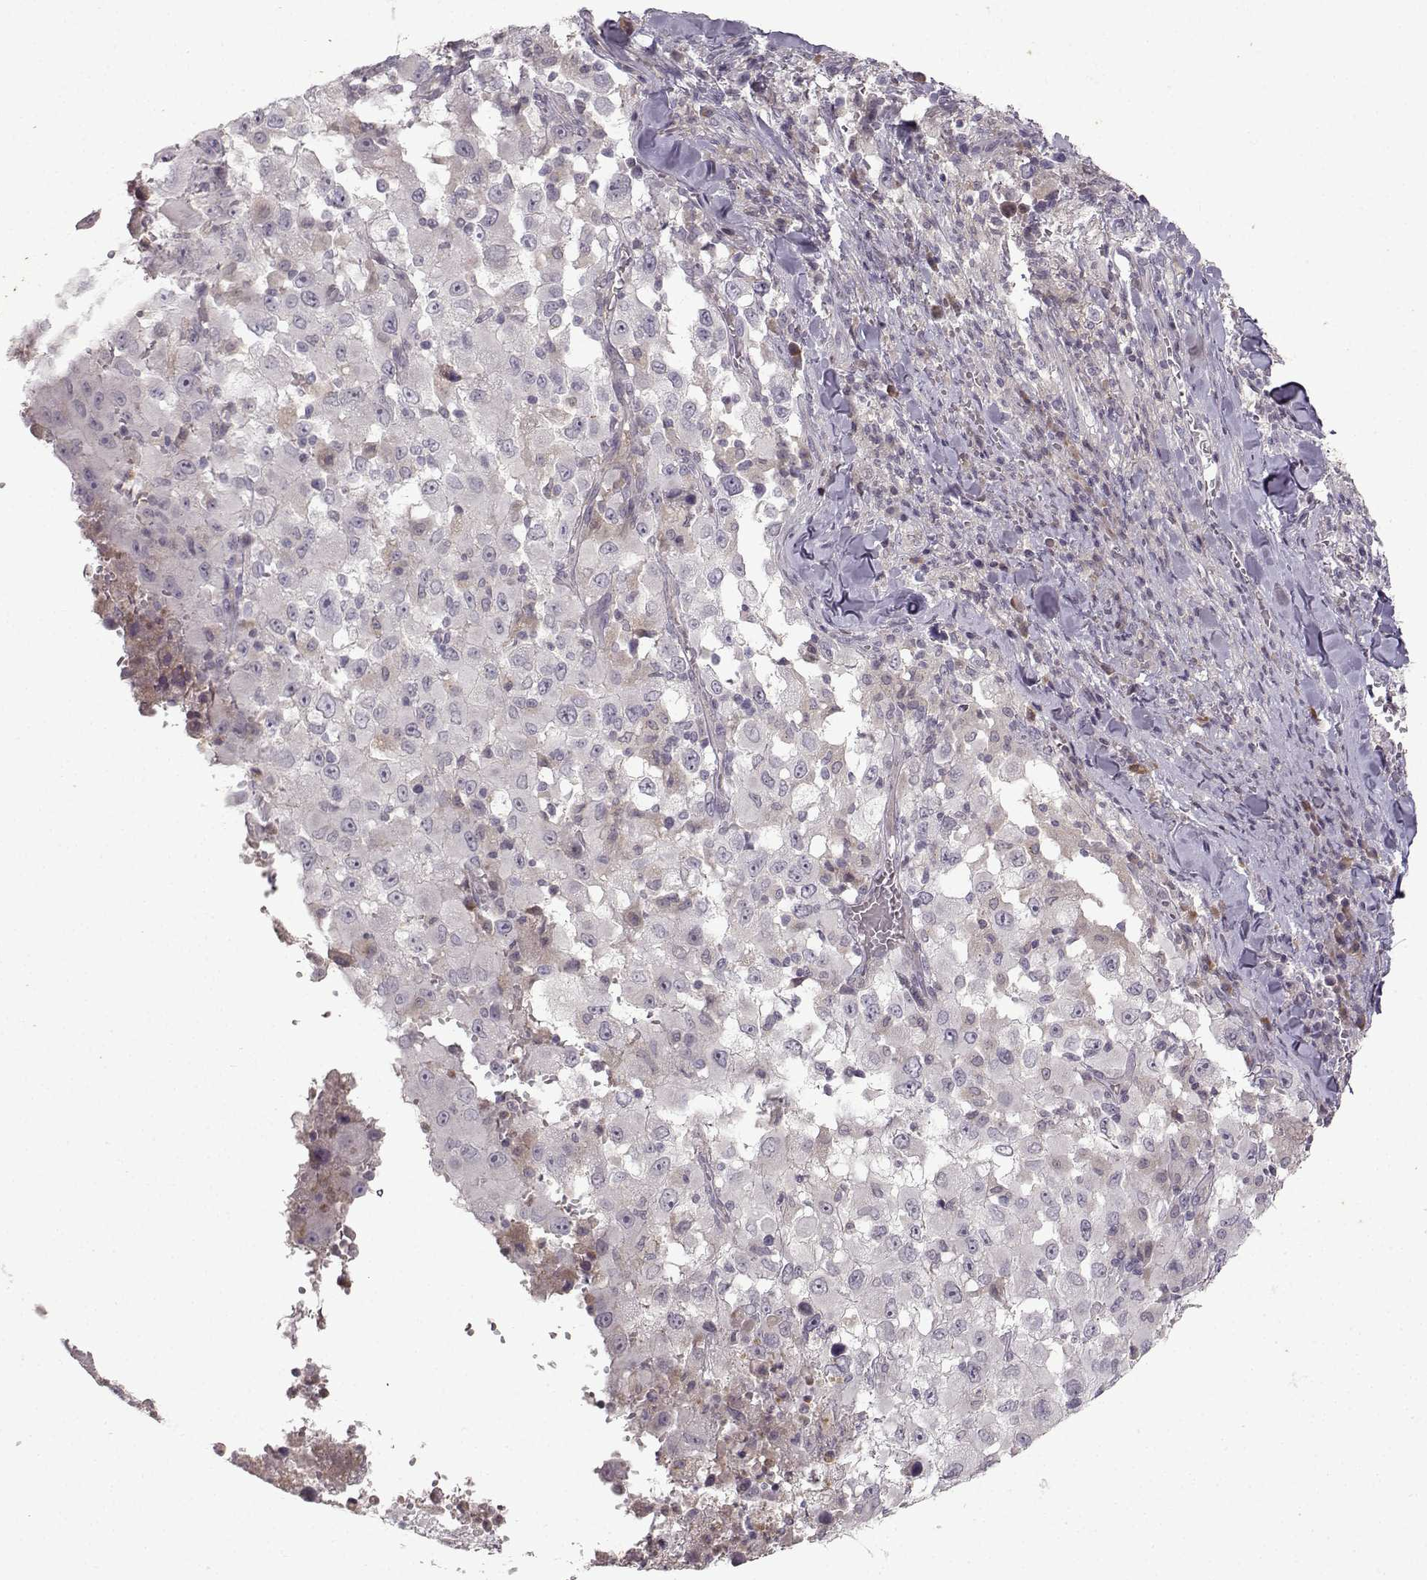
{"staining": {"intensity": "negative", "quantity": "none", "location": "none"}, "tissue": "melanoma", "cell_type": "Tumor cells", "image_type": "cancer", "snomed": [{"axis": "morphology", "description": "Malignant melanoma, Metastatic site"}, {"axis": "topography", "description": "Soft tissue"}], "caption": "High magnification brightfield microscopy of melanoma stained with DAB (brown) and counterstained with hematoxylin (blue): tumor cells show no significant positivity. The staining was performed using DAB to visualize the protein expression in brown, while the nuclei were stained in blue with hematoxylin (Magnification: 20x).", "gene": "OPRD1", "patient": {"sex": "male", "age": 50}}